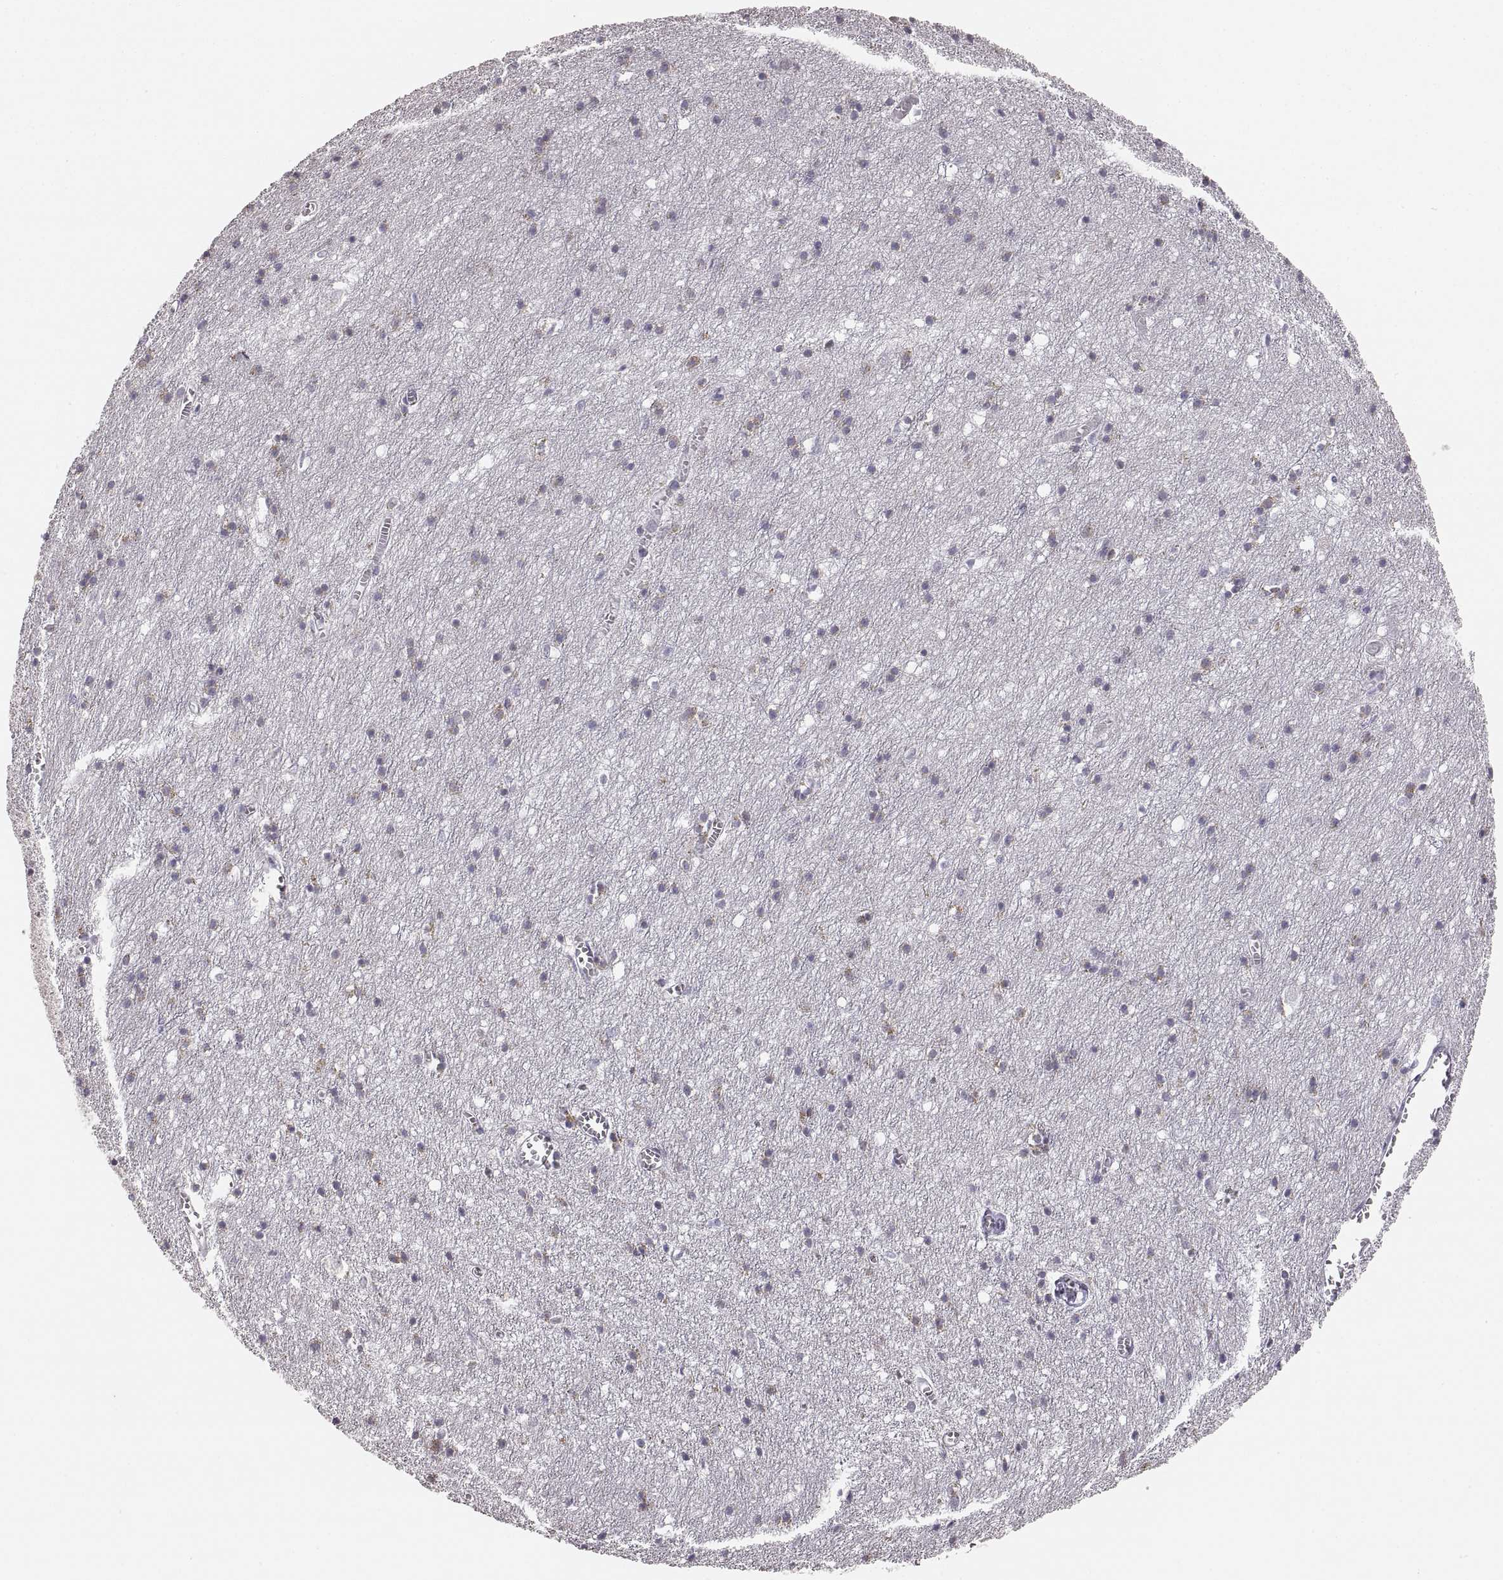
{"staining": {"intensity": "negative", "quantity": "none", "location": "none"}, "tissue": "cerebral cortex", "cell_type": "Endothelial cells", "image_type": "normal", "snomed": [{"axis": "morphology", "description": "Normal tissue, NOS"}, {"axis": "topography", "description": "Cerebral cortex"}], "caption": "Immunohistochemistry micrograph of unremarkable cerebral cortex: cerebral cortex stained with DAB exhibits no significant protein expression in endothelial cells. The staining was performed using DAB (3,3'-diaminobenzidine) to visualize the protein expression in brown, while the nuclei were stained in blue with hematoxylin (Magnification: 20x).", "gene": "RDH13", "patient": {"sex": "male", "age": 70}}